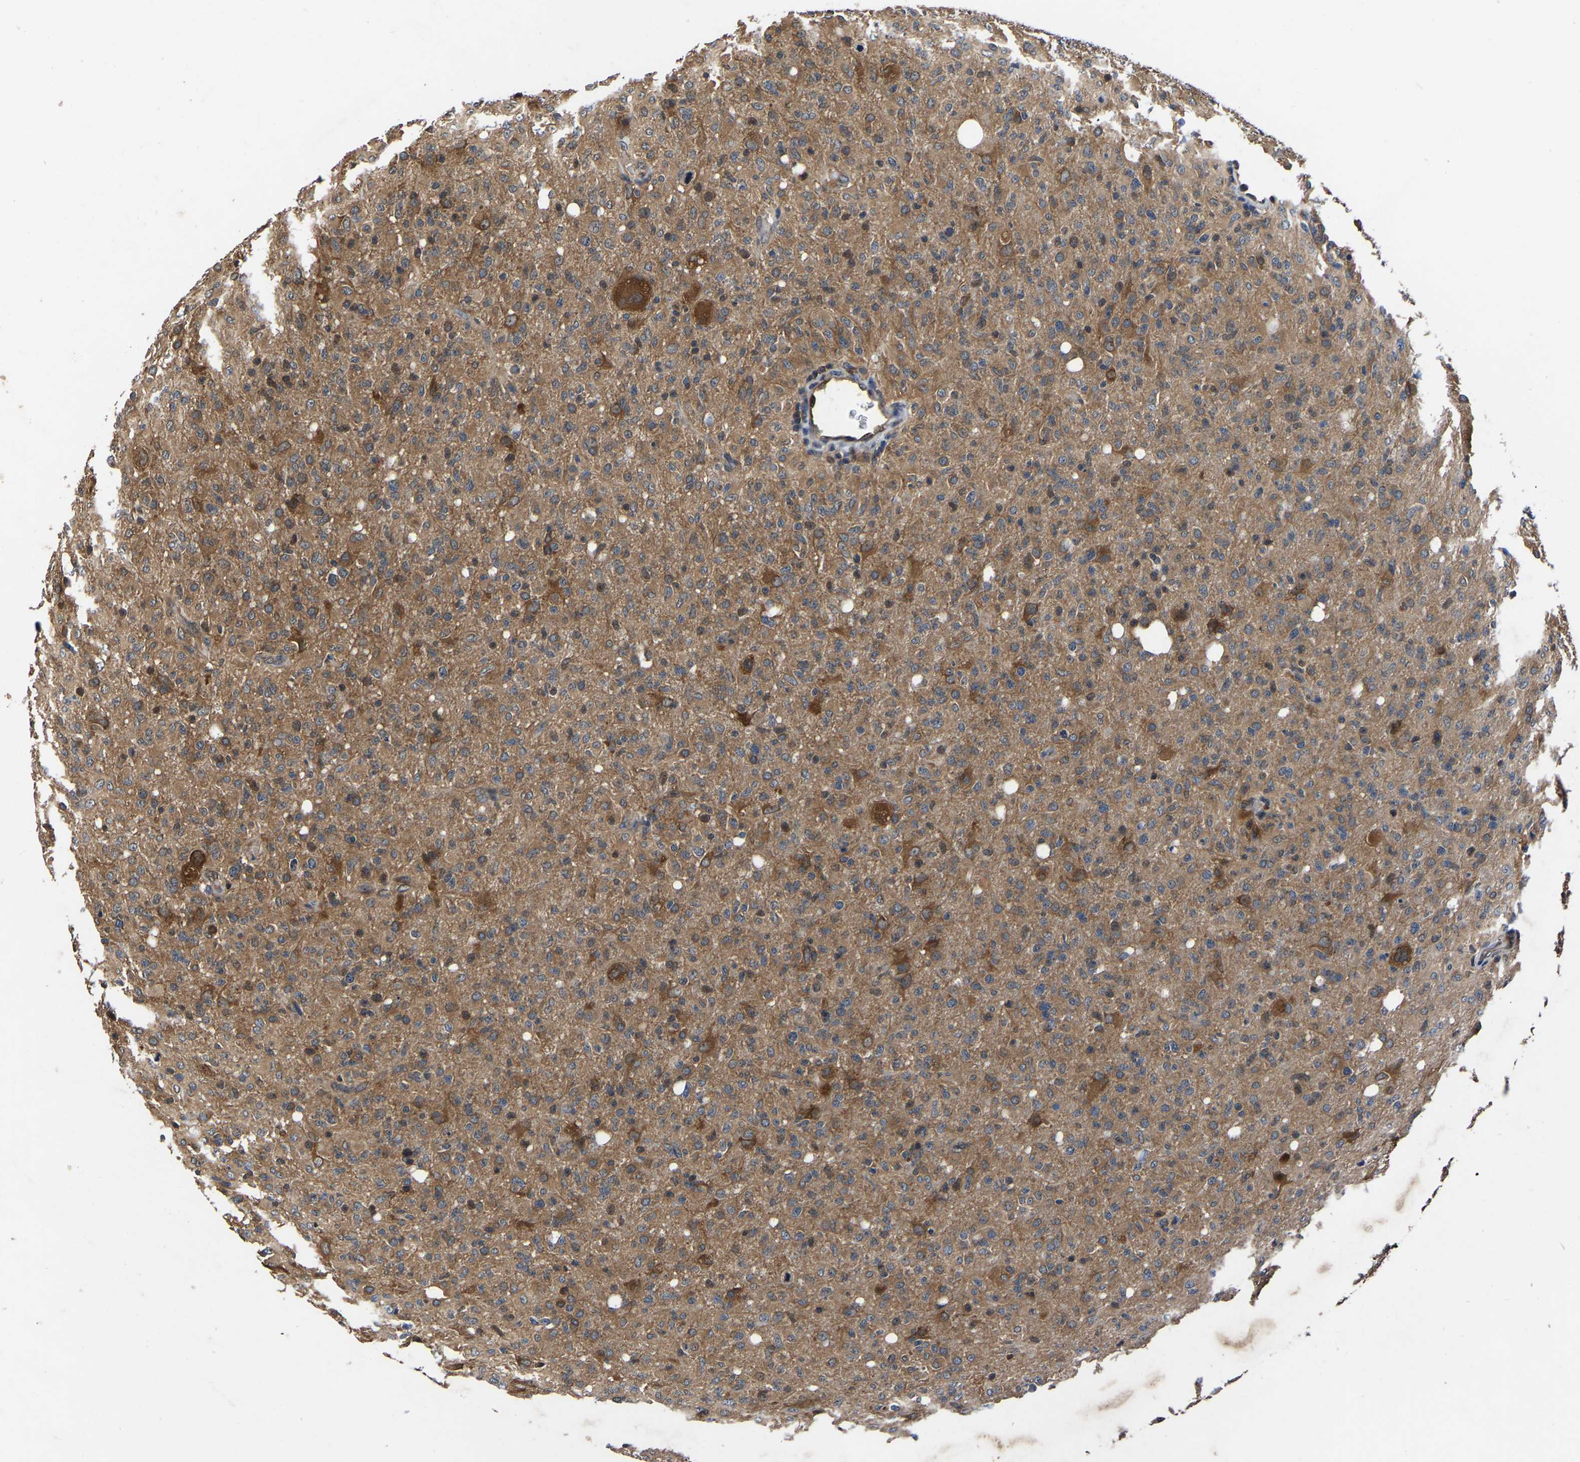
{"staining": {"intensity": "moderate", "quantity": ">75%", "location": "cytoplasmic/membranous"}, "tissue": "glioma", "cell_type": "Tumor cells", "image_type": "cancer", "snomed": [{"axis": "morphology", "description": "Glioma, malignant, High grade"}, {"axis": "topography", "description": "Brain"}], "caption": "Moderate cytoplasmic/membranous protein staining is seen in approximately >75% of tumor cells in malignant glioma (high-grade).", "gene": "FGD5", "patient": {"sex": "female", "age": 57}}